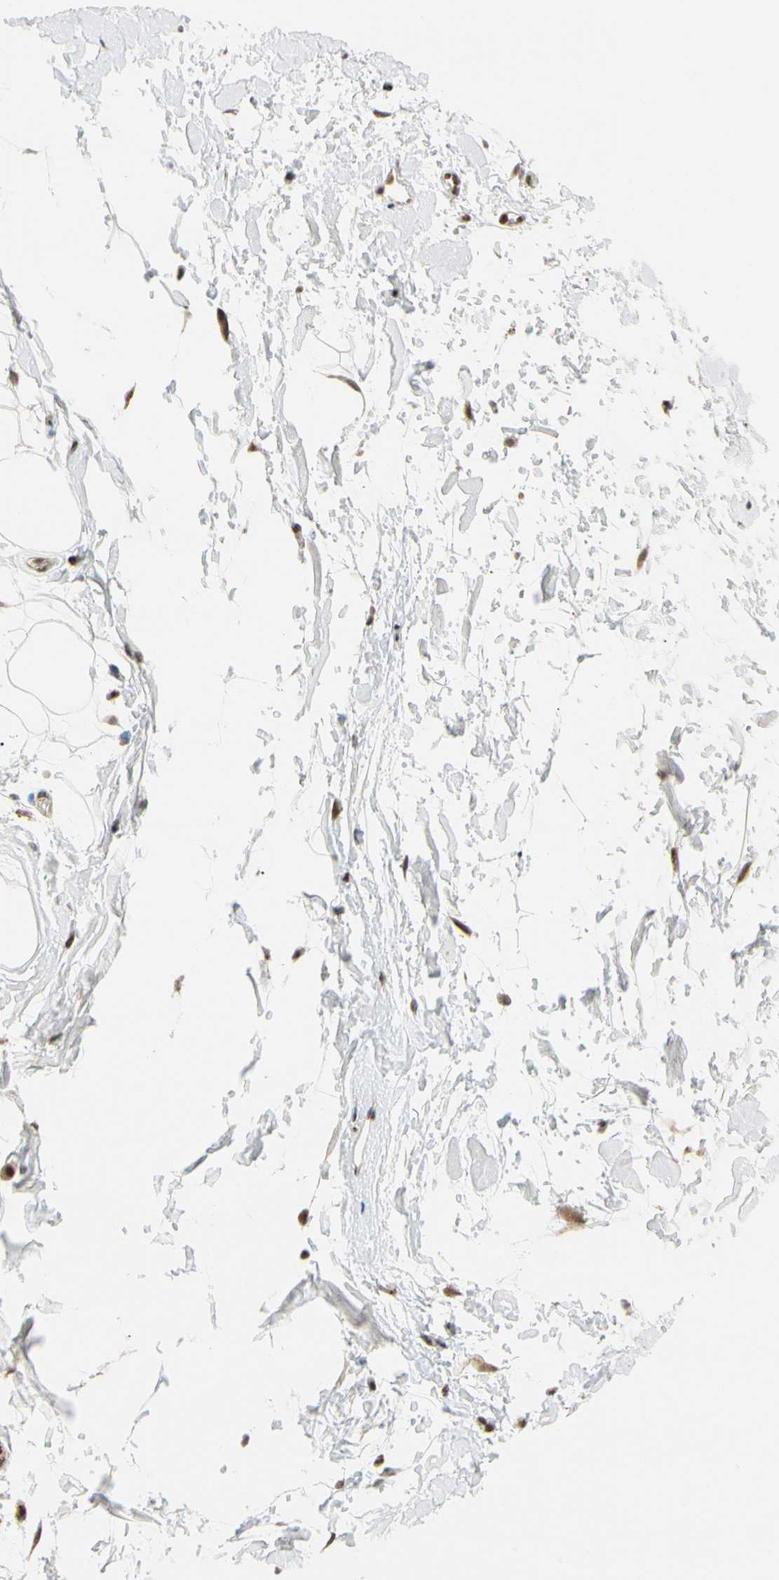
{"staining": {"intensity": "moderate", "quantity": ">75%", "location": "cytoplasmic/membranous,nuclear"}, "tissue": "adipose tissue", "cell_type": "Adipocytes", "image_type": "normal", "snomed": [{"axis": "morphology", "description": "Normal tissue, NOS"}, {"axis": "topography", "description": "Soft tissue"}], "caption": "Protein expression by immunohistochemistry (IHC) demonstrates moderate cytoplasmic/membranous,nuclear expression in approximately >75% of adipocytes in unremarkable adipose tissue. Nuclei are stained in blue.", "gene": "CDK7", "patient": {"sex": "male", "age": 72}}